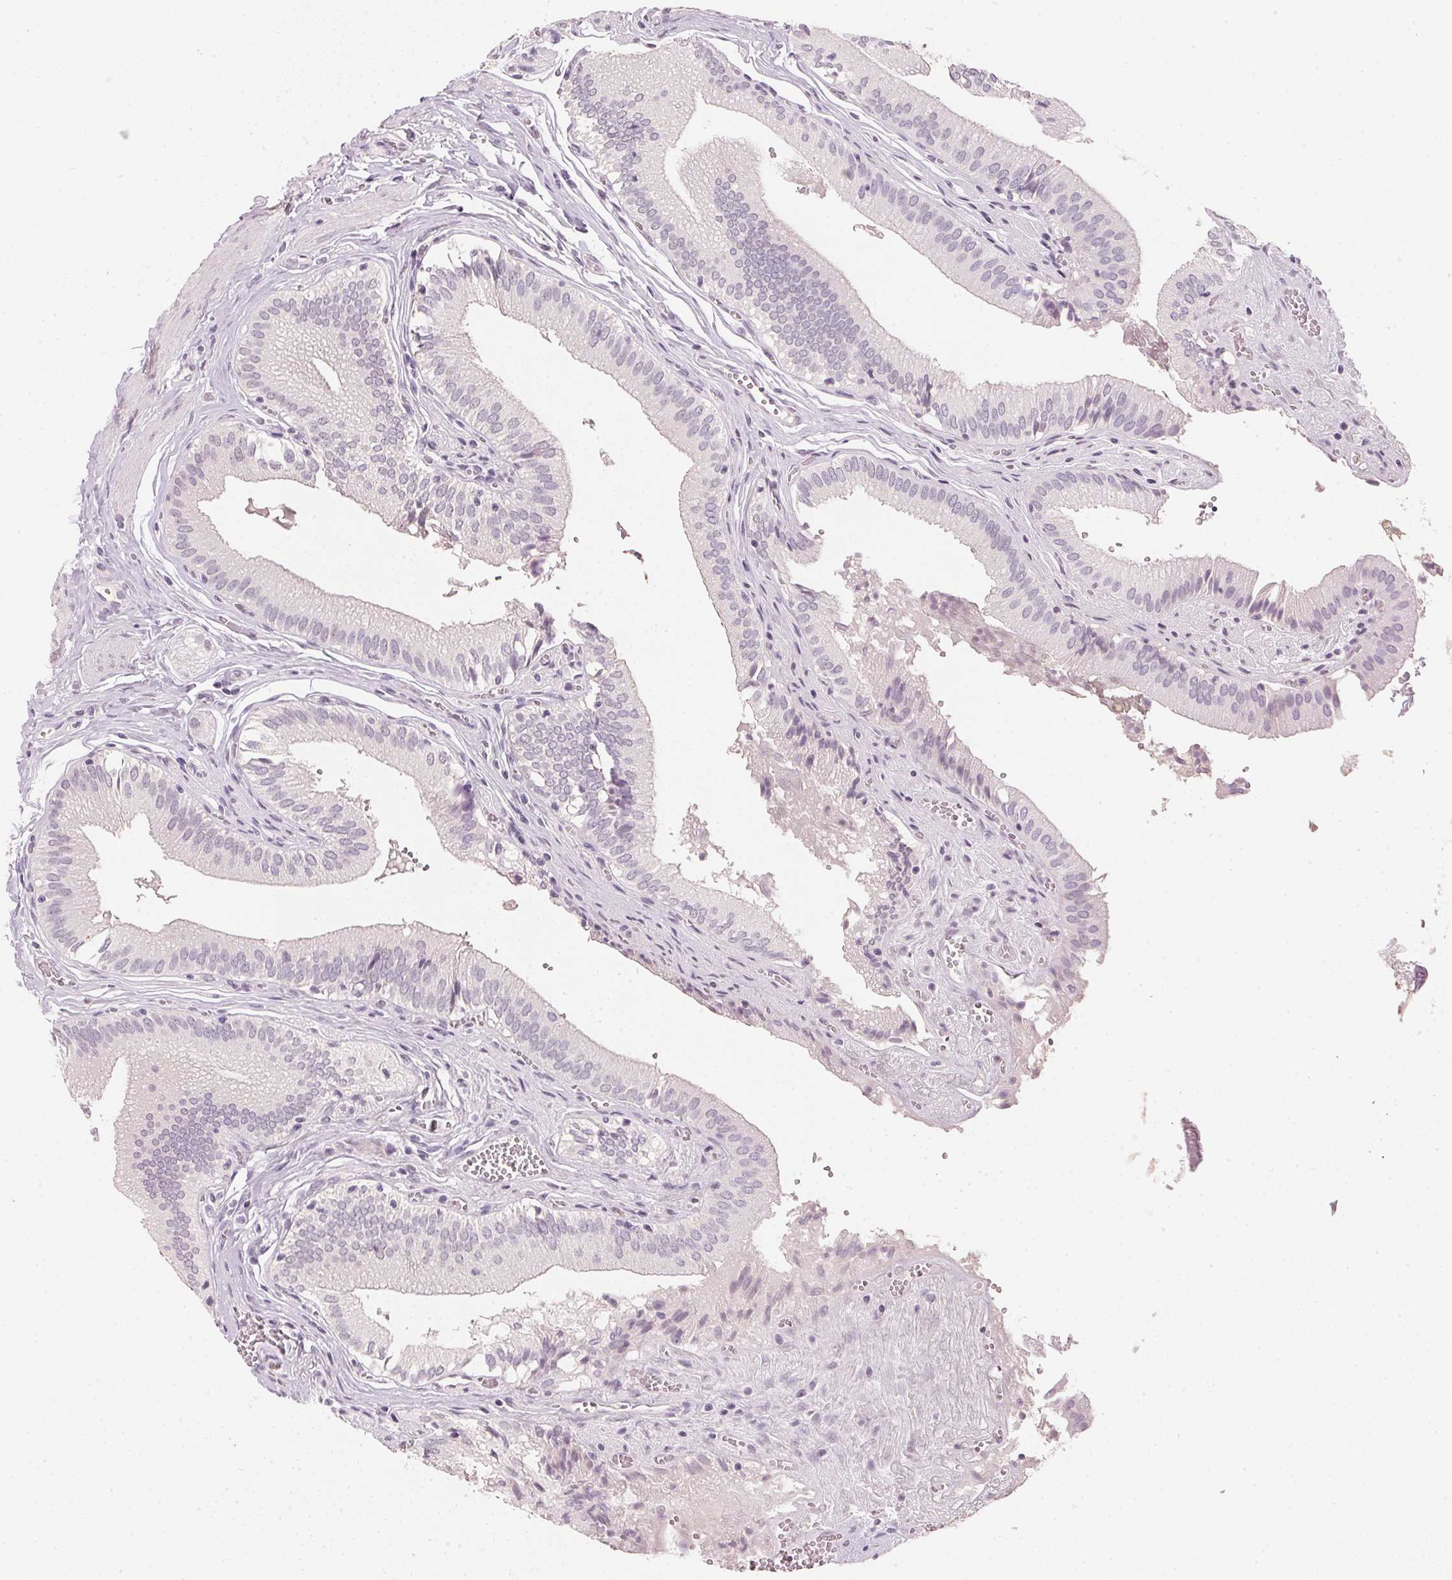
{"staining": {"intensity": "negative", "quantity": "none", "location": "none"}, "tissue": "gallbladder", "cell_type": "Glandular cells", "image_type": "normal", "snomed": [{"axis": "morphology", "description": "Normal tissue, NOS"}, {"axis": "topography", "description": "Gallbladder"}, {"axis": "topography", "description": "Peripheral nerve tissue"}], "caption": "Gallbladder stained for a protein using immunohistochemistry (IHC) shows no staining glandular cells.", "gene": "IGFBP1", "patient": {"sex": "male", "age": 17}}